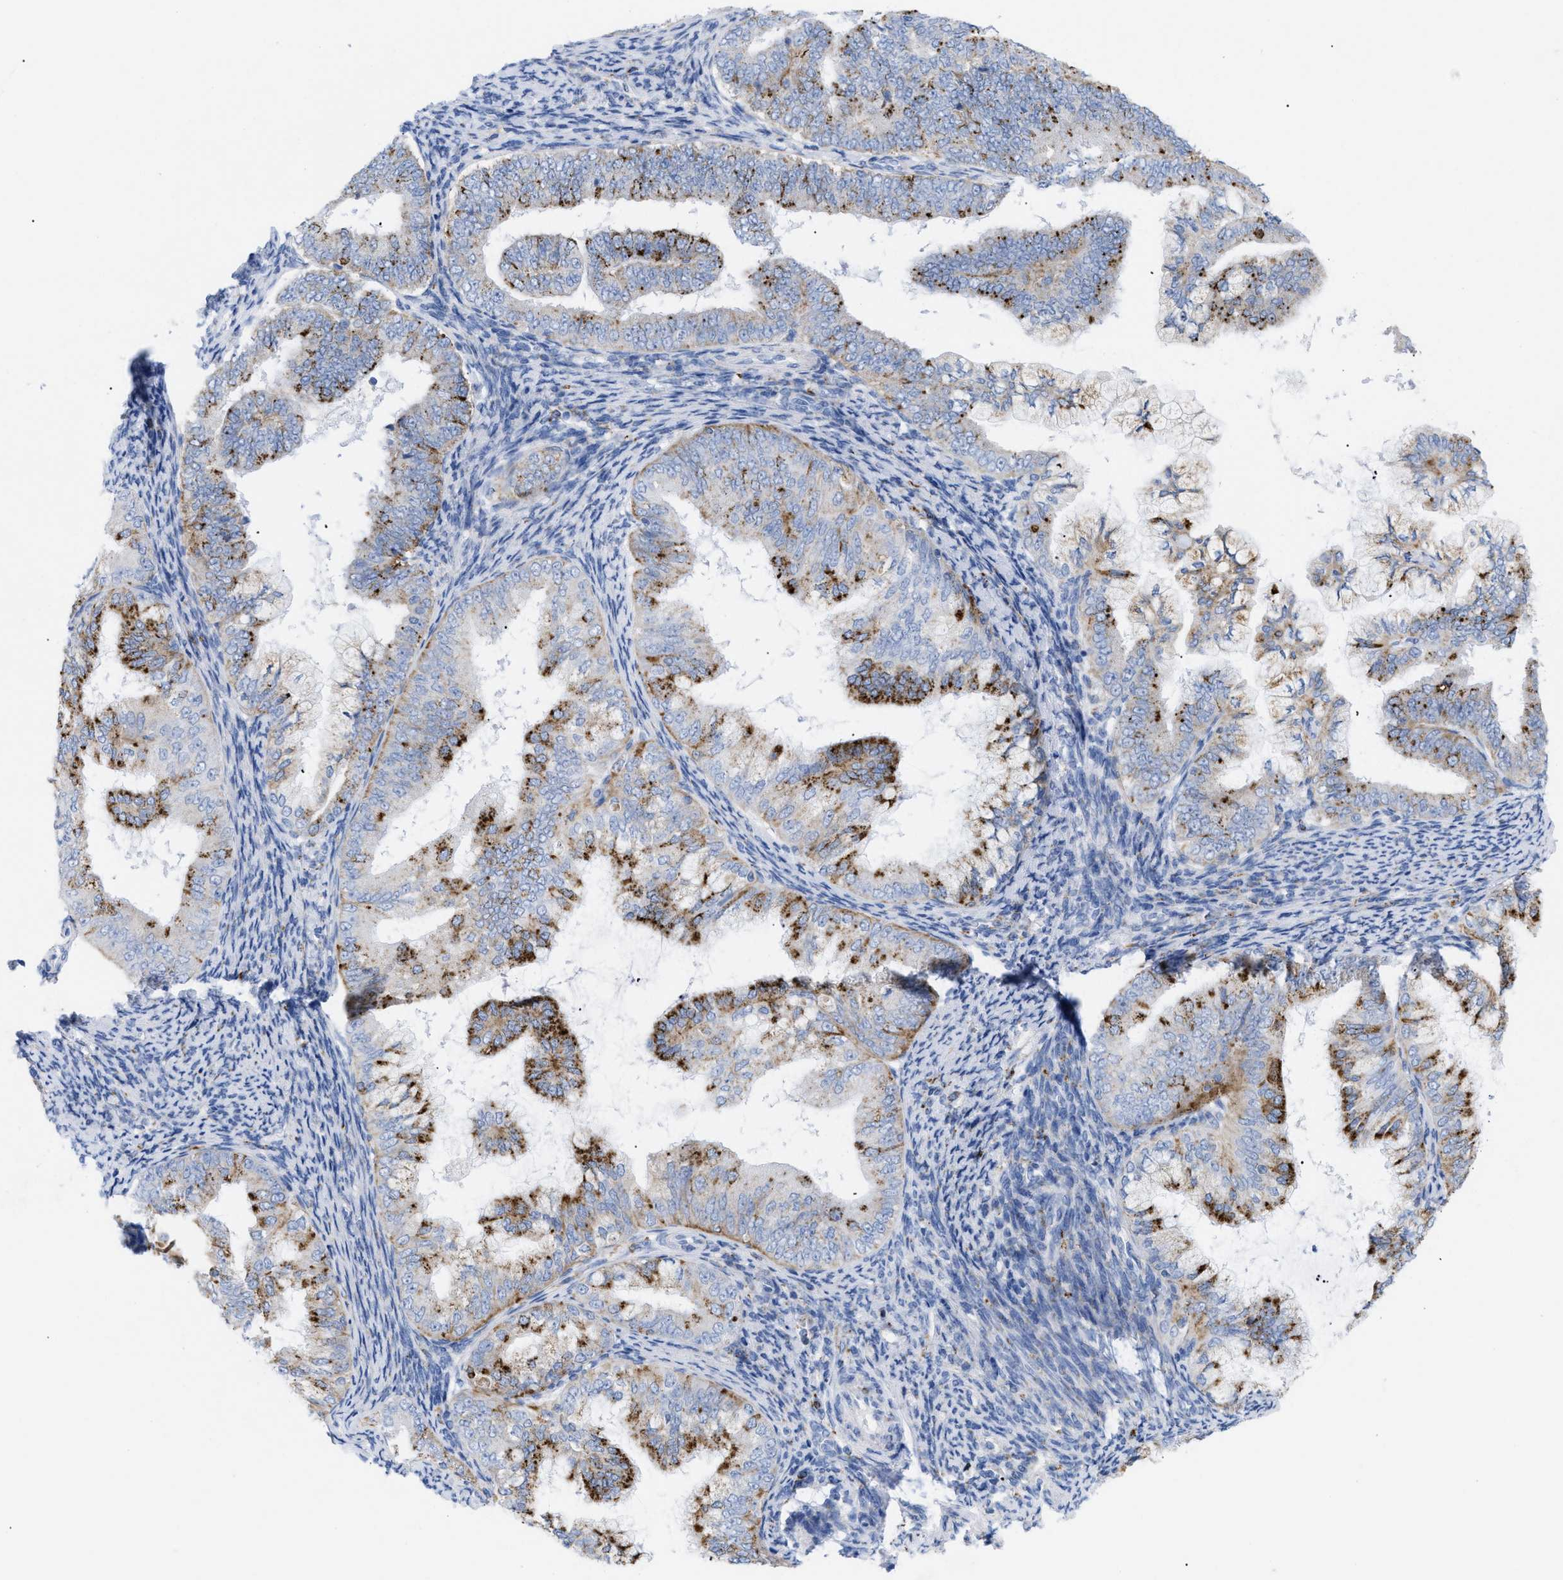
{"staining": {"intensity": "strong", "quantity": "25%-75%", "location": "cytoplasmic/membranous"}, "tissue": "endometrial cancer", "cell_type": "Tumor cells", "image_type": "cancer", "snomed": [{"axis": "morphology", "description": "Adenocarcinoma, NOS"}, {"axis": "topography", "description": "Endometrium"}], "caption": "A high-resolution histopathology image shows immunohistochemistry (IHC) staining of endometrial adenocarcinoma, which exhibits strong cytoplasmic/membranous expression in about 25%-75% of tumor cells.", "gene": "DRAM2", "patient": {"sex": "female", "age": 63}}